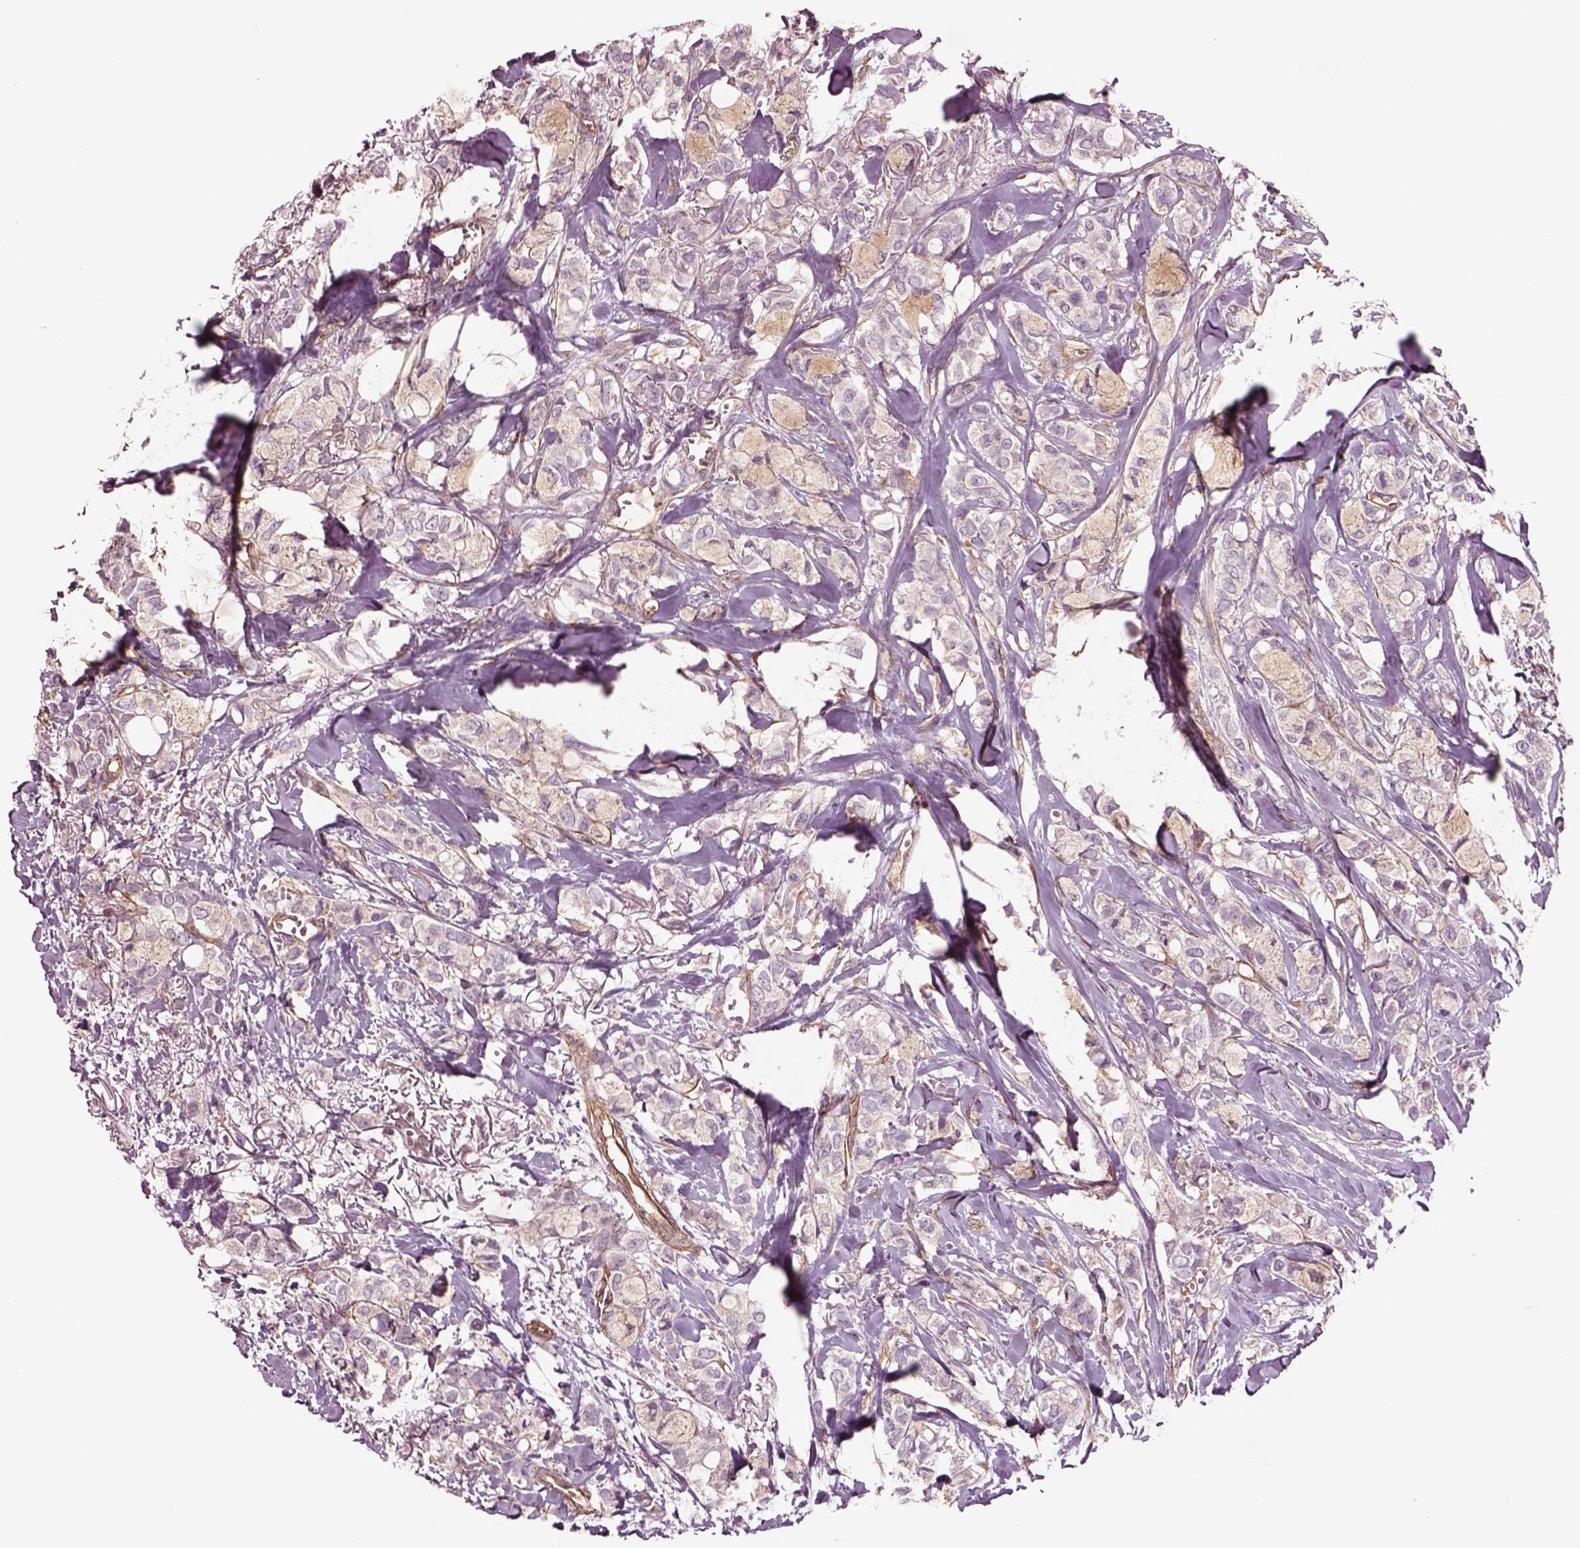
{"staining": {"intensity": "negative", "quantity": "none", "location": "none"}, "tissue": "breast cancer", "cell_type": "Tumor cells", "image_type": "cancer", "snomed": [{"axis": "morphology", "description": "Duct carcinoma"}, {"axis": "topography", "description": "Breast"}], "caption": "An image of breast intraductal carcinoma stained for a protein shows no brown staining in tumor cells.", "gene": "HTR1B", "patient": {"sex": "female", "age": 85}}